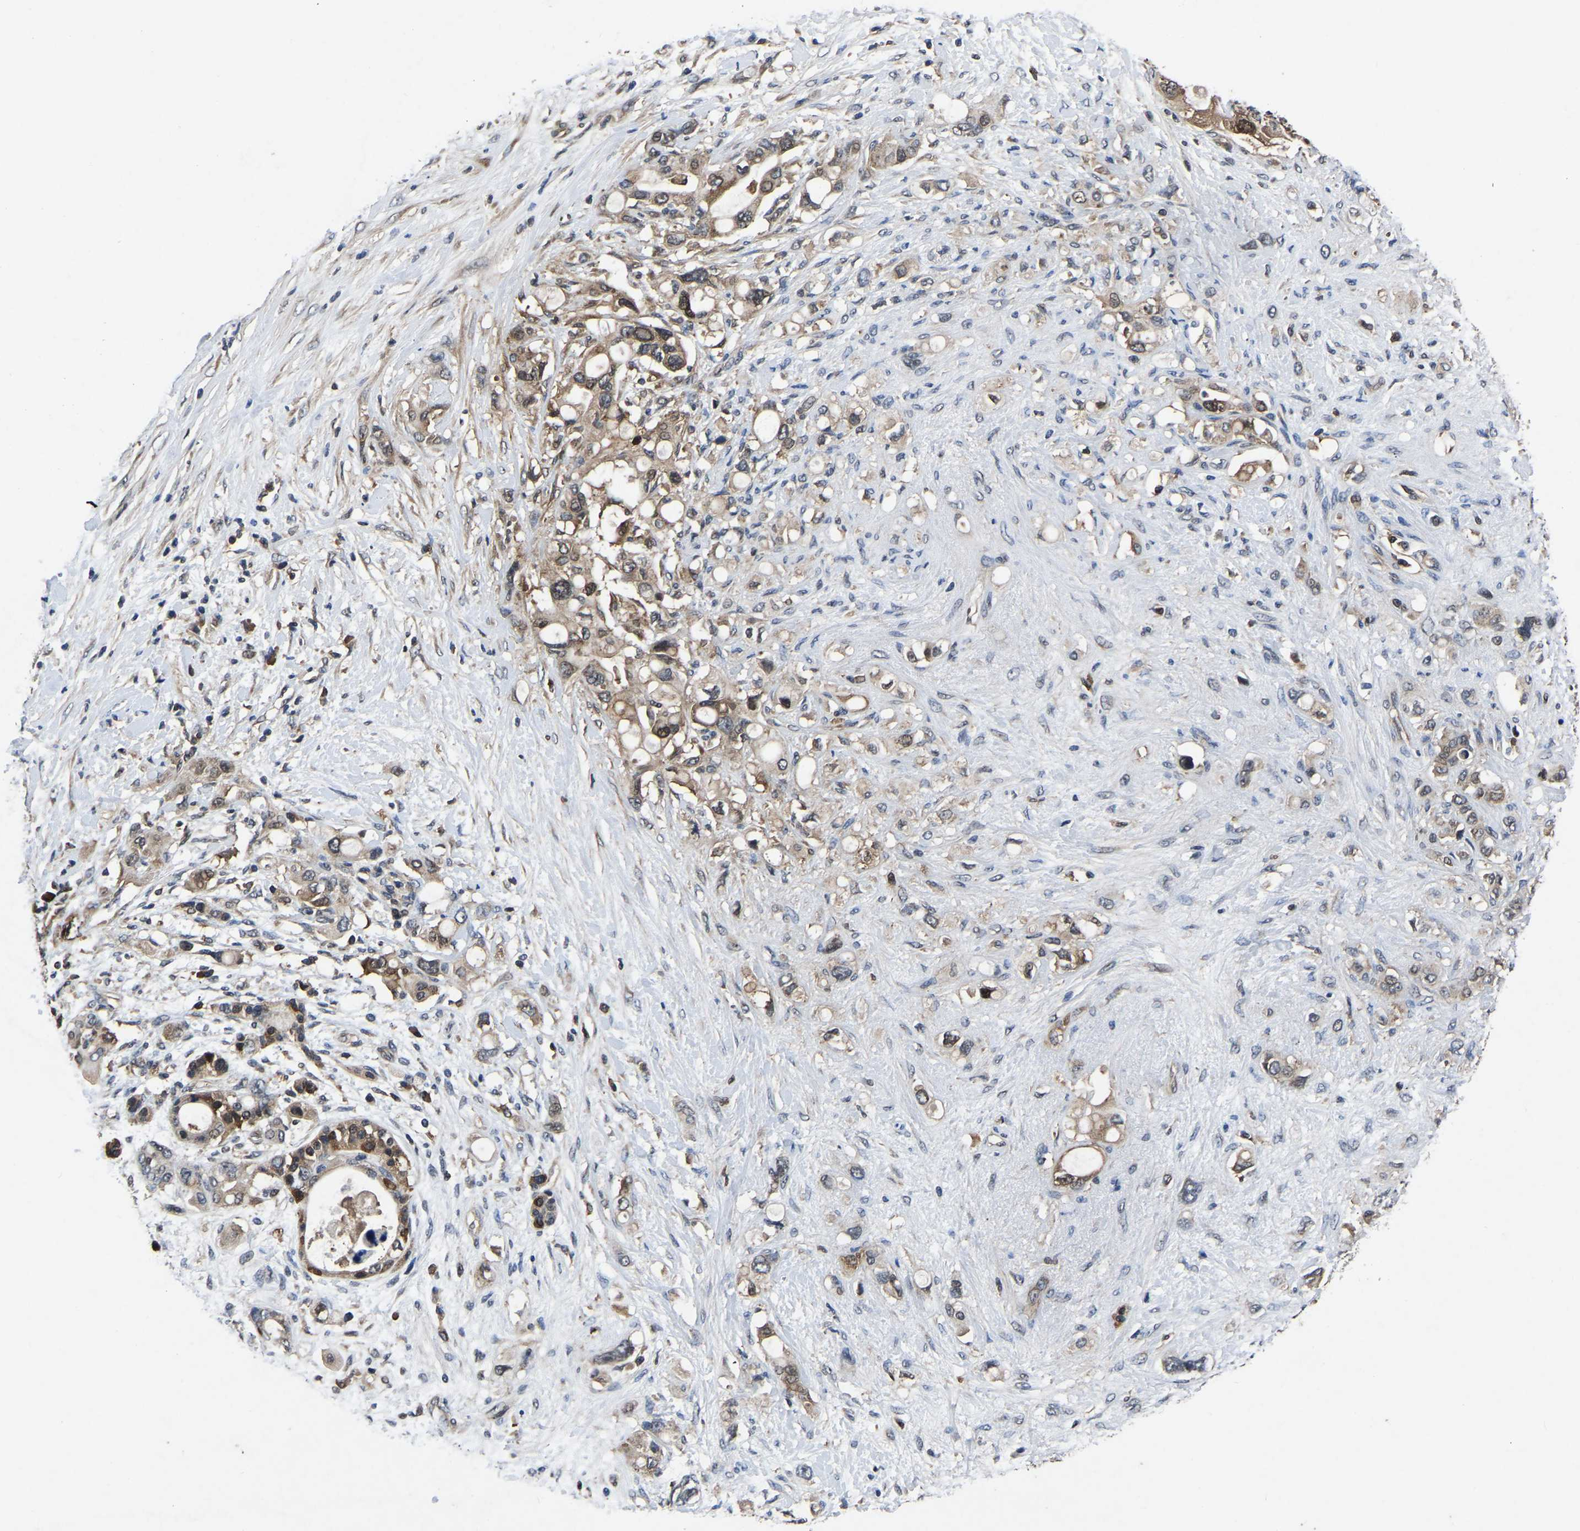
{"staining": {"intensity": "moderate", "quantity": ">75%", "location": "cytoplasmic/membranous"}, "tissue": "pancreatic cancer", "cell_type": "Tumor cells", "image_type": "cancer", "snomed": [{"axis": "morphology", "description": "Adenocarcinoma, NOS"}, {"axis": "topography", "description": "Pancreas"}], "caption": "Protein staining shows moderate cytoplasmic/membranous expression in about >75% of tumor cells in pancreatic cancer. The protein of interest is shown in brown color, while the nuclei are stained blue.", "gene": "FGD5", "patient": {"sex": "female", "age": 56}}